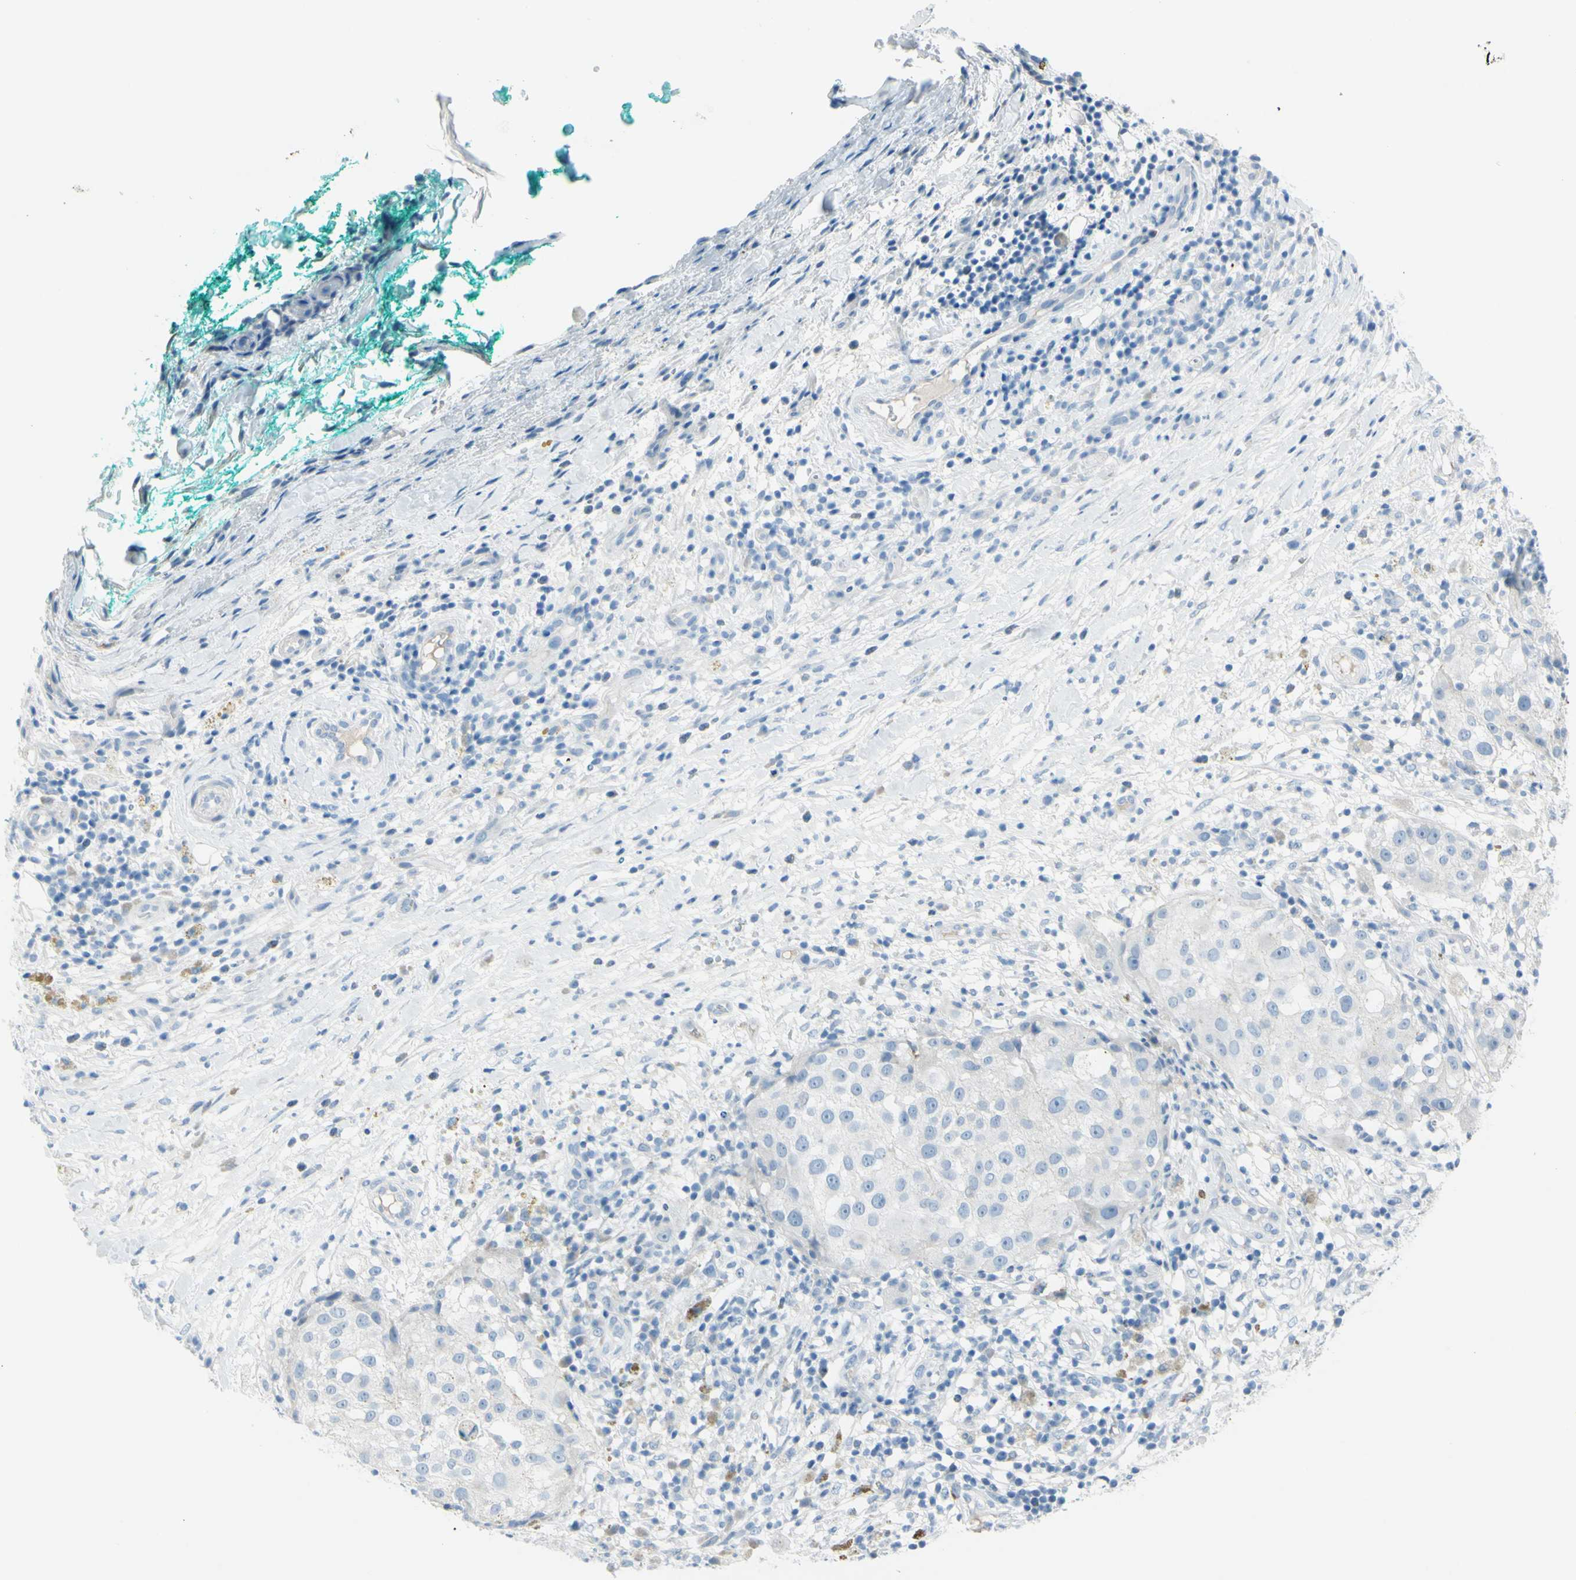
{"staining": {"intensity": "negative", "quantity": "none", "location": "none"}, "tissue": "melanoma", "cell_type": "Tumor cells", "image_type": "cancer", "snomed": [{"axis": "morphology", "description": "Necrosis, NOS"}, {"axis": "morphology", "description": "Malignant melanoma, NOS"}, {"axis": "topography", "description": "Skin"}], "caption": "A high-resolution image shows immunohistochemistry staining of malignant melanoma, which demonstrates no significant positivity in tumor cells.", "gene": "TFPI2", "patient": {"sex": "female", "age": 87}}